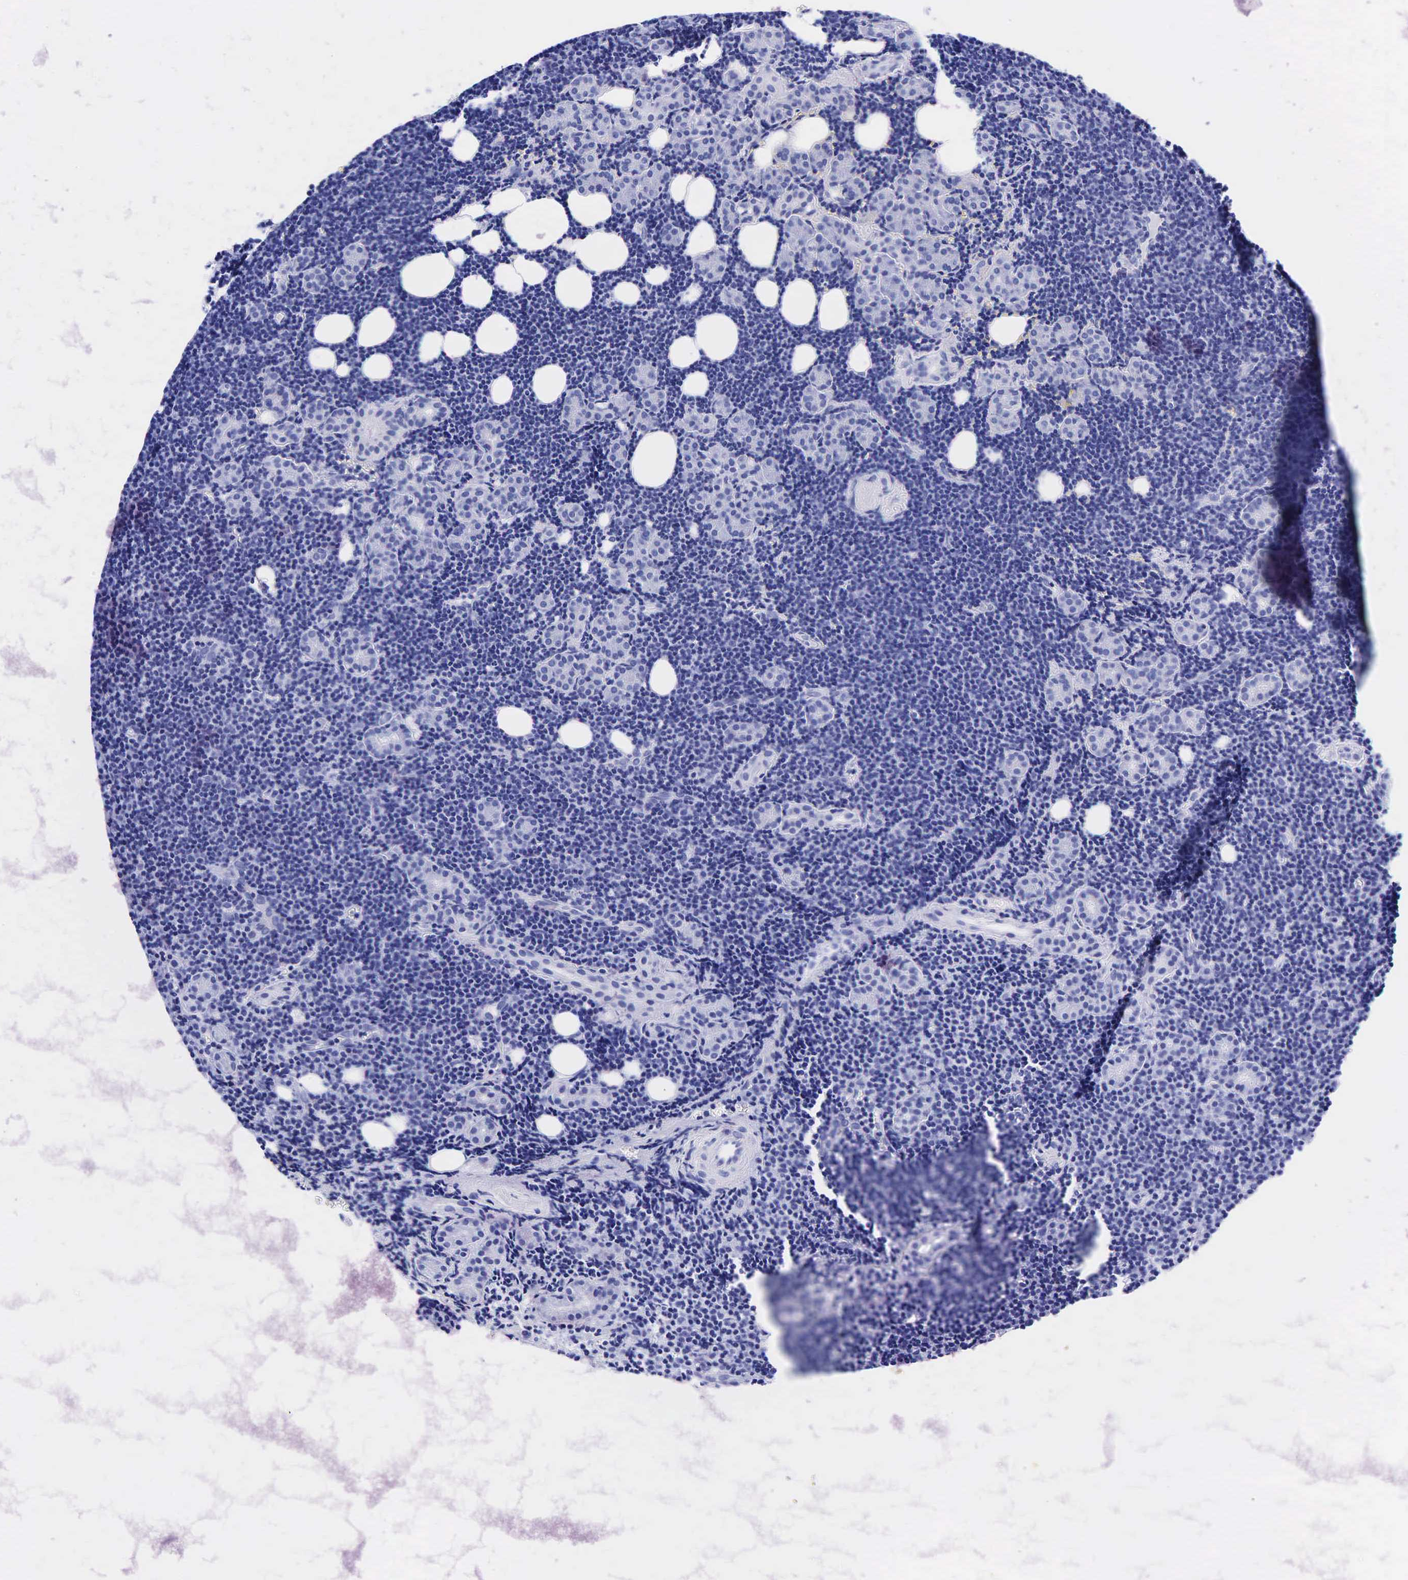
{"staining": {"intensity": "negative", "quantity": "none", "location": "none"}, "tissue": "lymphoma", "cell_type": "Tumor cells", "image_type": "cancer", "snomed": [{"axis": "morphology", "description": "Malignant lymphoma, non-Hodgkin's type, Low grade"}, {"axis": "topography", "description": "Lymph node"}], "caption": "Lymphoma stained for a protein using immunohistochemistry (IHC) demonstrates no staining tumor cells.", "gene": "GCG", "patient": {"sex": "male", "age": 57}}